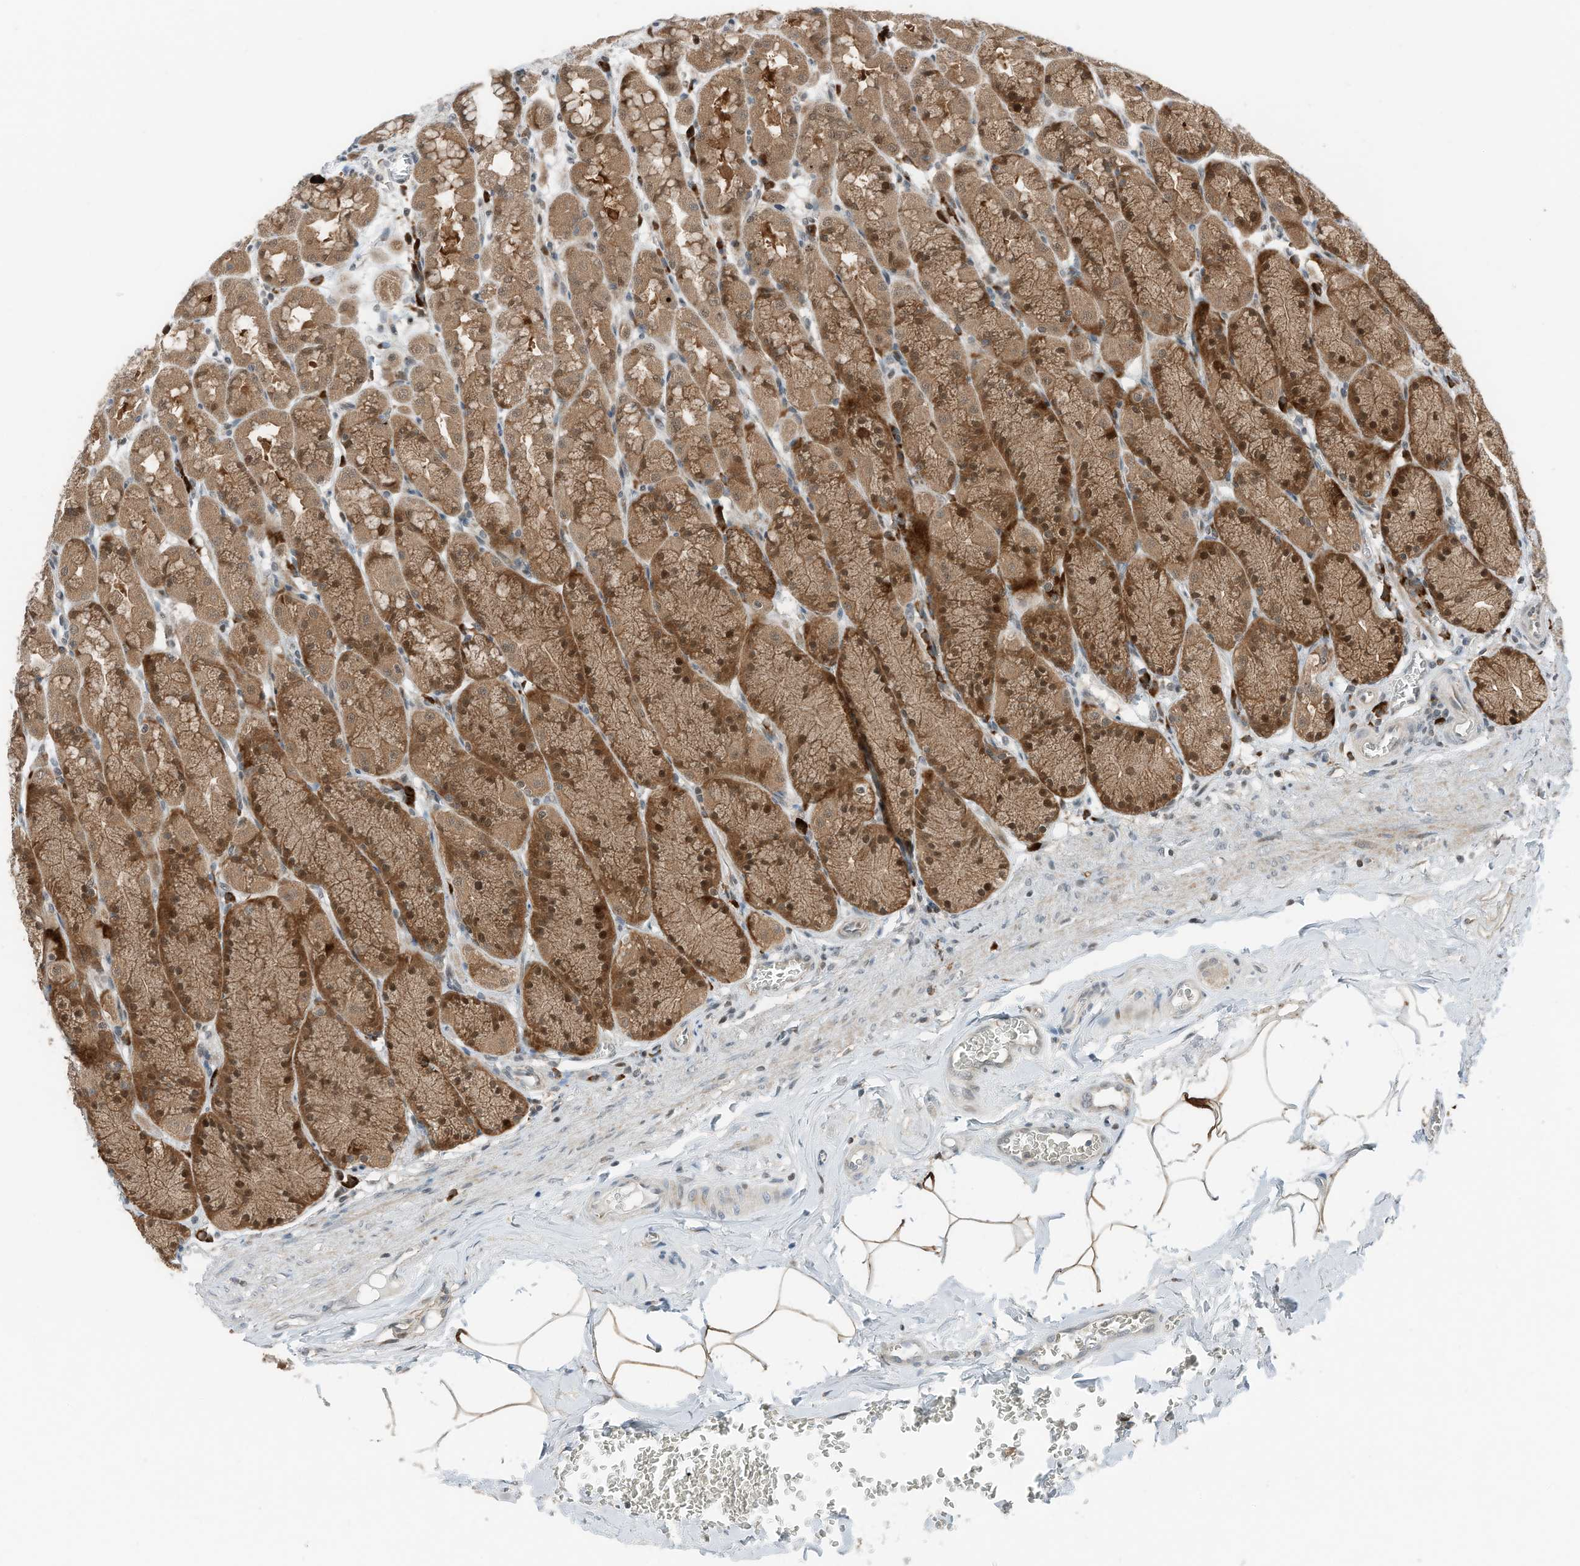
{"staining": {"intensity": "strong", "quantity": ">75%", "location": "cytoplasmic/membranous,nuclear"}, "tissue": "stomach", "cell_type": "Glandular cells", "image_type": "normal", "snomed": [{"axis": "morphology", "description": "Normal tissue, NOS"}, {"axis": "topography", "description": "Stomach"}], "caption": "Stomach stained with immunohistochemistry (IHC) exhibits strong cytoplasmic/membranous,nuclear positivity in about >75% of glandular cells.", "gene": "RMND1", "patient": {"sex": "male", "age": 42}}